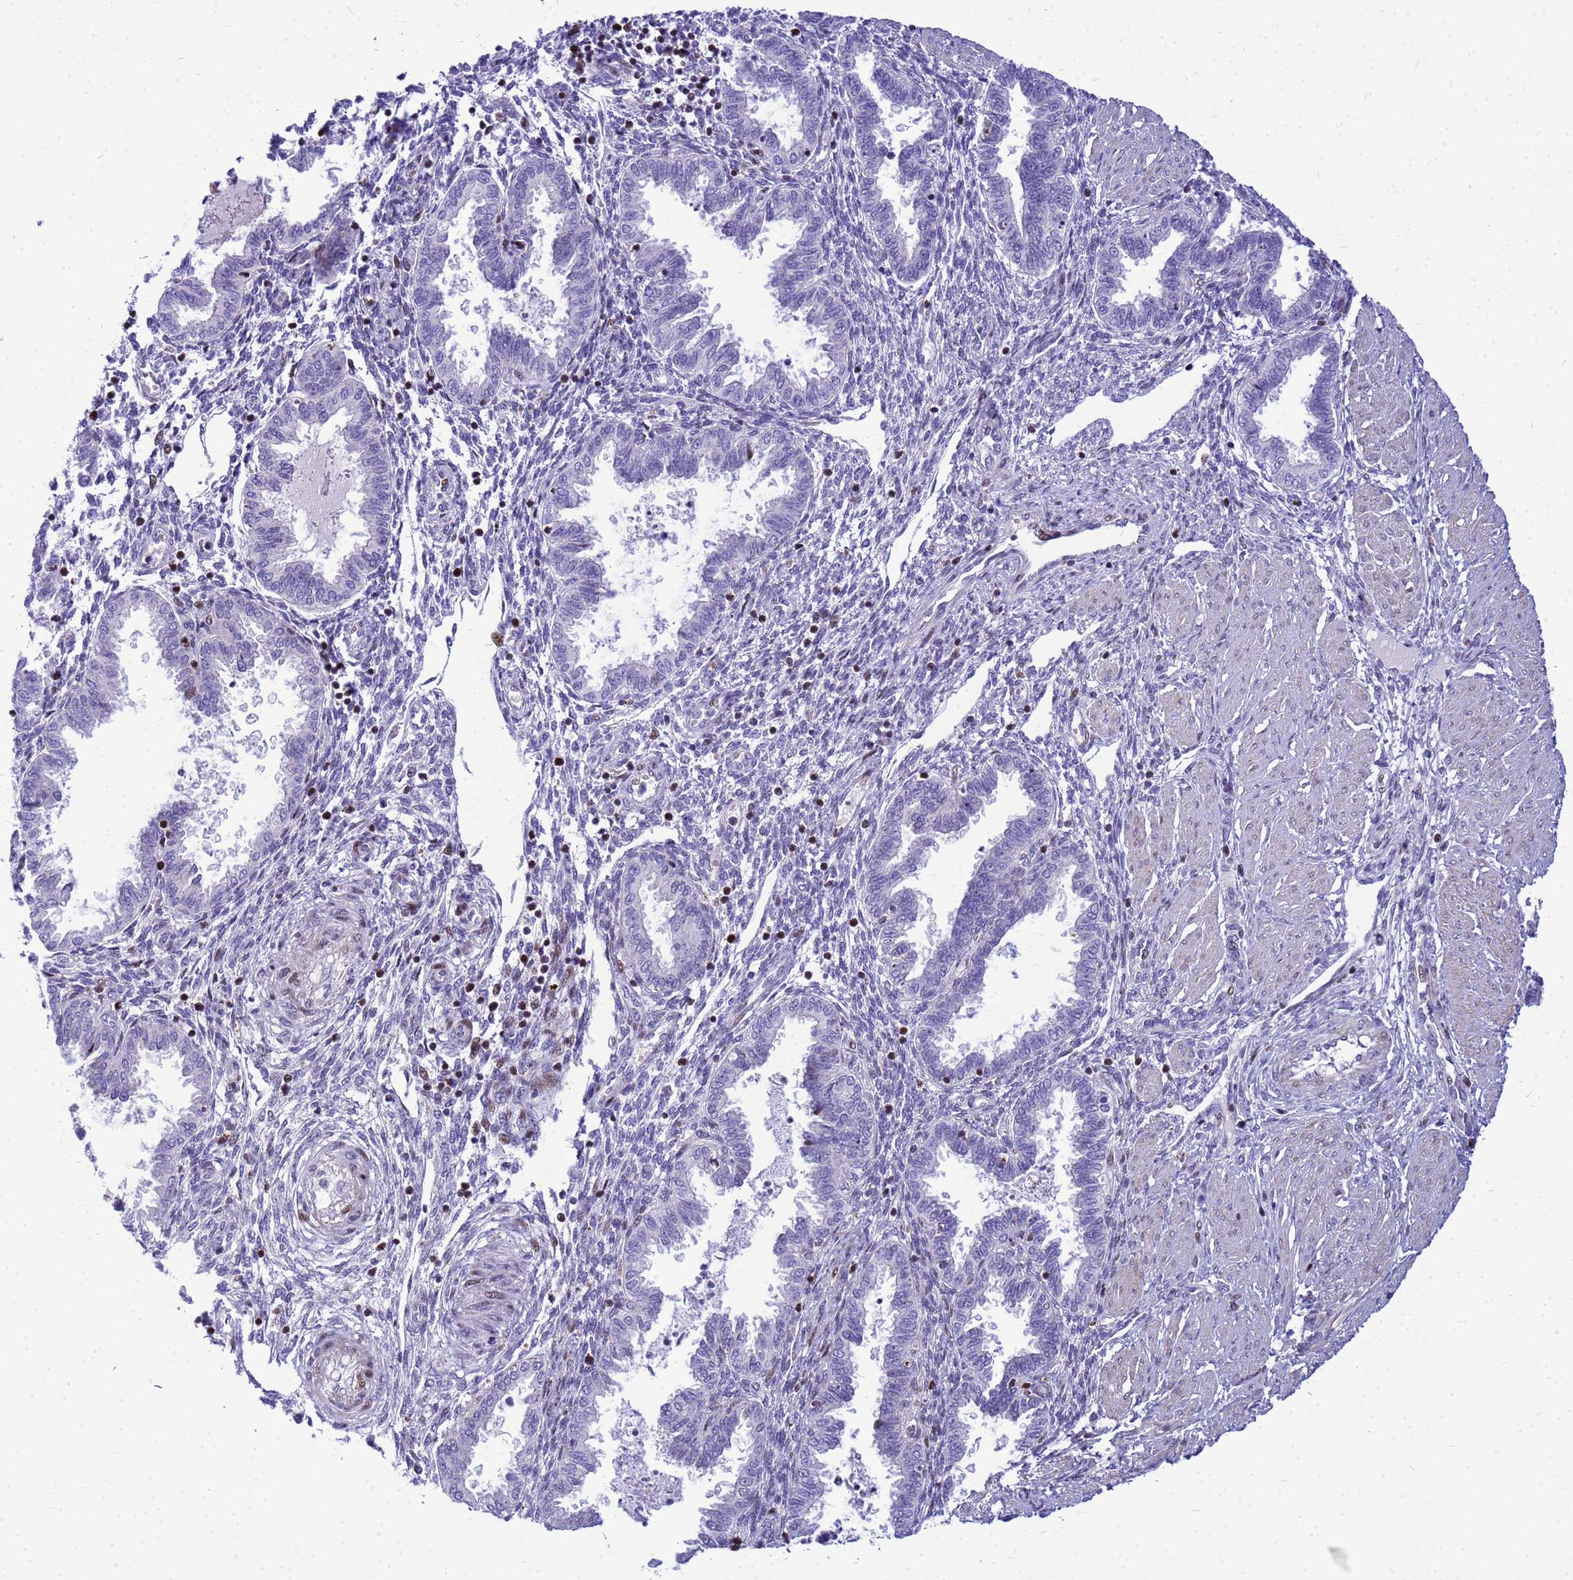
{"staining": {"intensity": "negative", "quantity": "none", "location": "none"}, "tissue": "endometrium", "cell_type": "Cells in endometrial stroma", "image_type": "normal", "snomed": [{"axis": "morphology", "description": "Normal tissue, NOS"}, {"axis": "topography", "description": "Endometrium"}], "caption": "Immunohistochemical staining of unremarkable endometrium demonstrates no significant positivity in cells in endometrial stroma.", "gene": "ADAMTS7", "patient": {"sex": "female", "age": 33}}